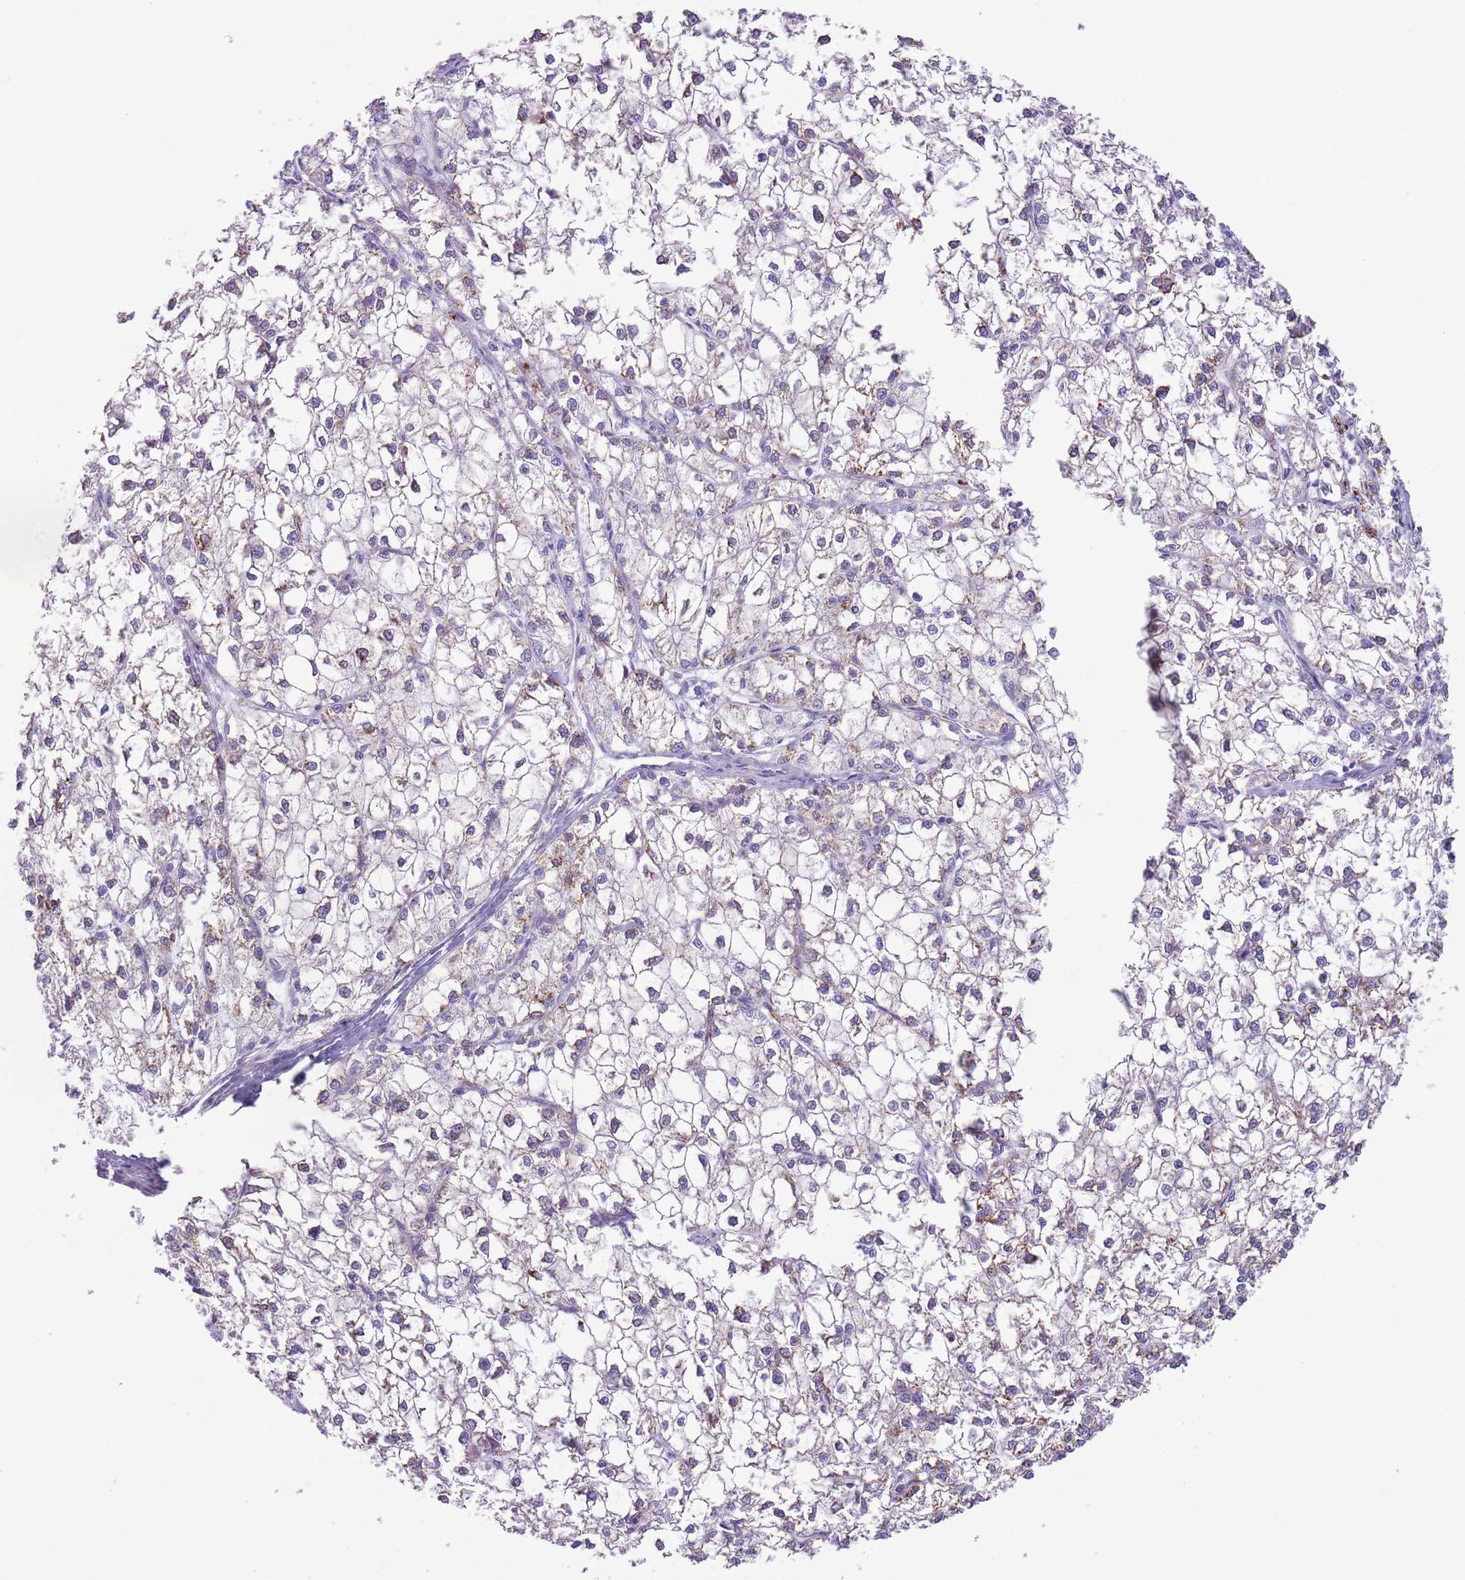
{"staining": {"intensity": "moderate", "quantity": "<25%", "location": "cytoplasmic/membranous"}, "tissue": "liver cancer", "cell_type": "Tumor cells", "image_type": "cancer", "snomed": [{"axis": "morphology", "description": "Carcinoma, Hepatocellular, NOS"}, {"axis": "topography", "description": "Liver"}], "caption": "Protein expression analysis of liver cancer displays moderate cytoplasmic/membranous expression in approximately <25% of tumor cells. The protein of interest is shown in brown color, while the nuclei are stained blue.", "gene": "ZNF697", "patient": {"sex": "female", "age": 43}}